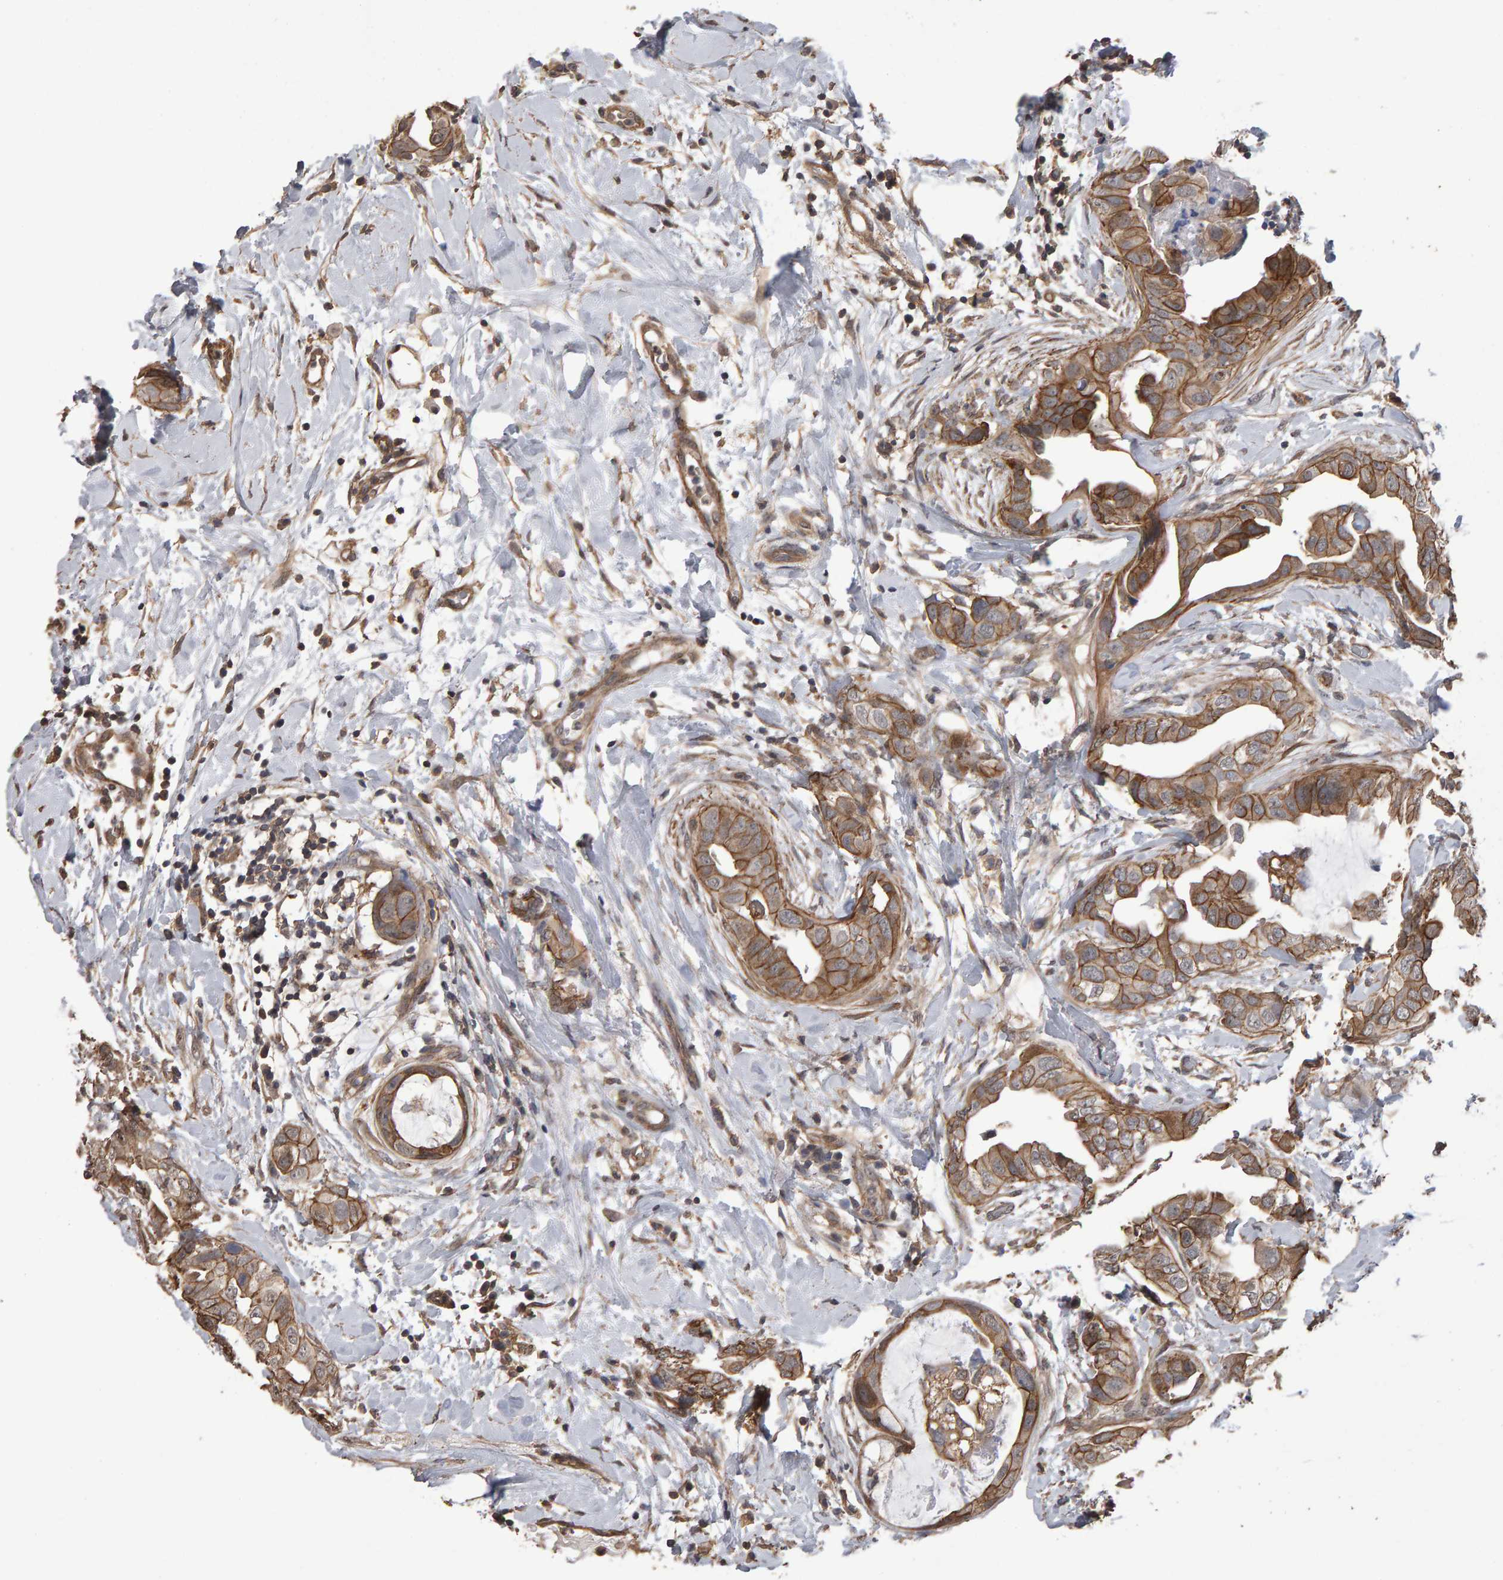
{"staining": {"intensity": "moderate", "quantity": ">75%", "location": "cytoplasmic/membranous"}, "tissue": "breast cancer", "cell_type": "Tumor cells", "image_type": "cancer", "snomed": [{"axis": "morphology", "description": "Duct carcinoma"}, {"axis": "topography", "description": "Breast"}], "caption": "Tumor cells display medium levels of moderate cytoplasmic/membranous expression in approximately >75% of cells in breast cancer.", "gene": "SCRIB", "patient": {"sex": "female", "age": 40}}